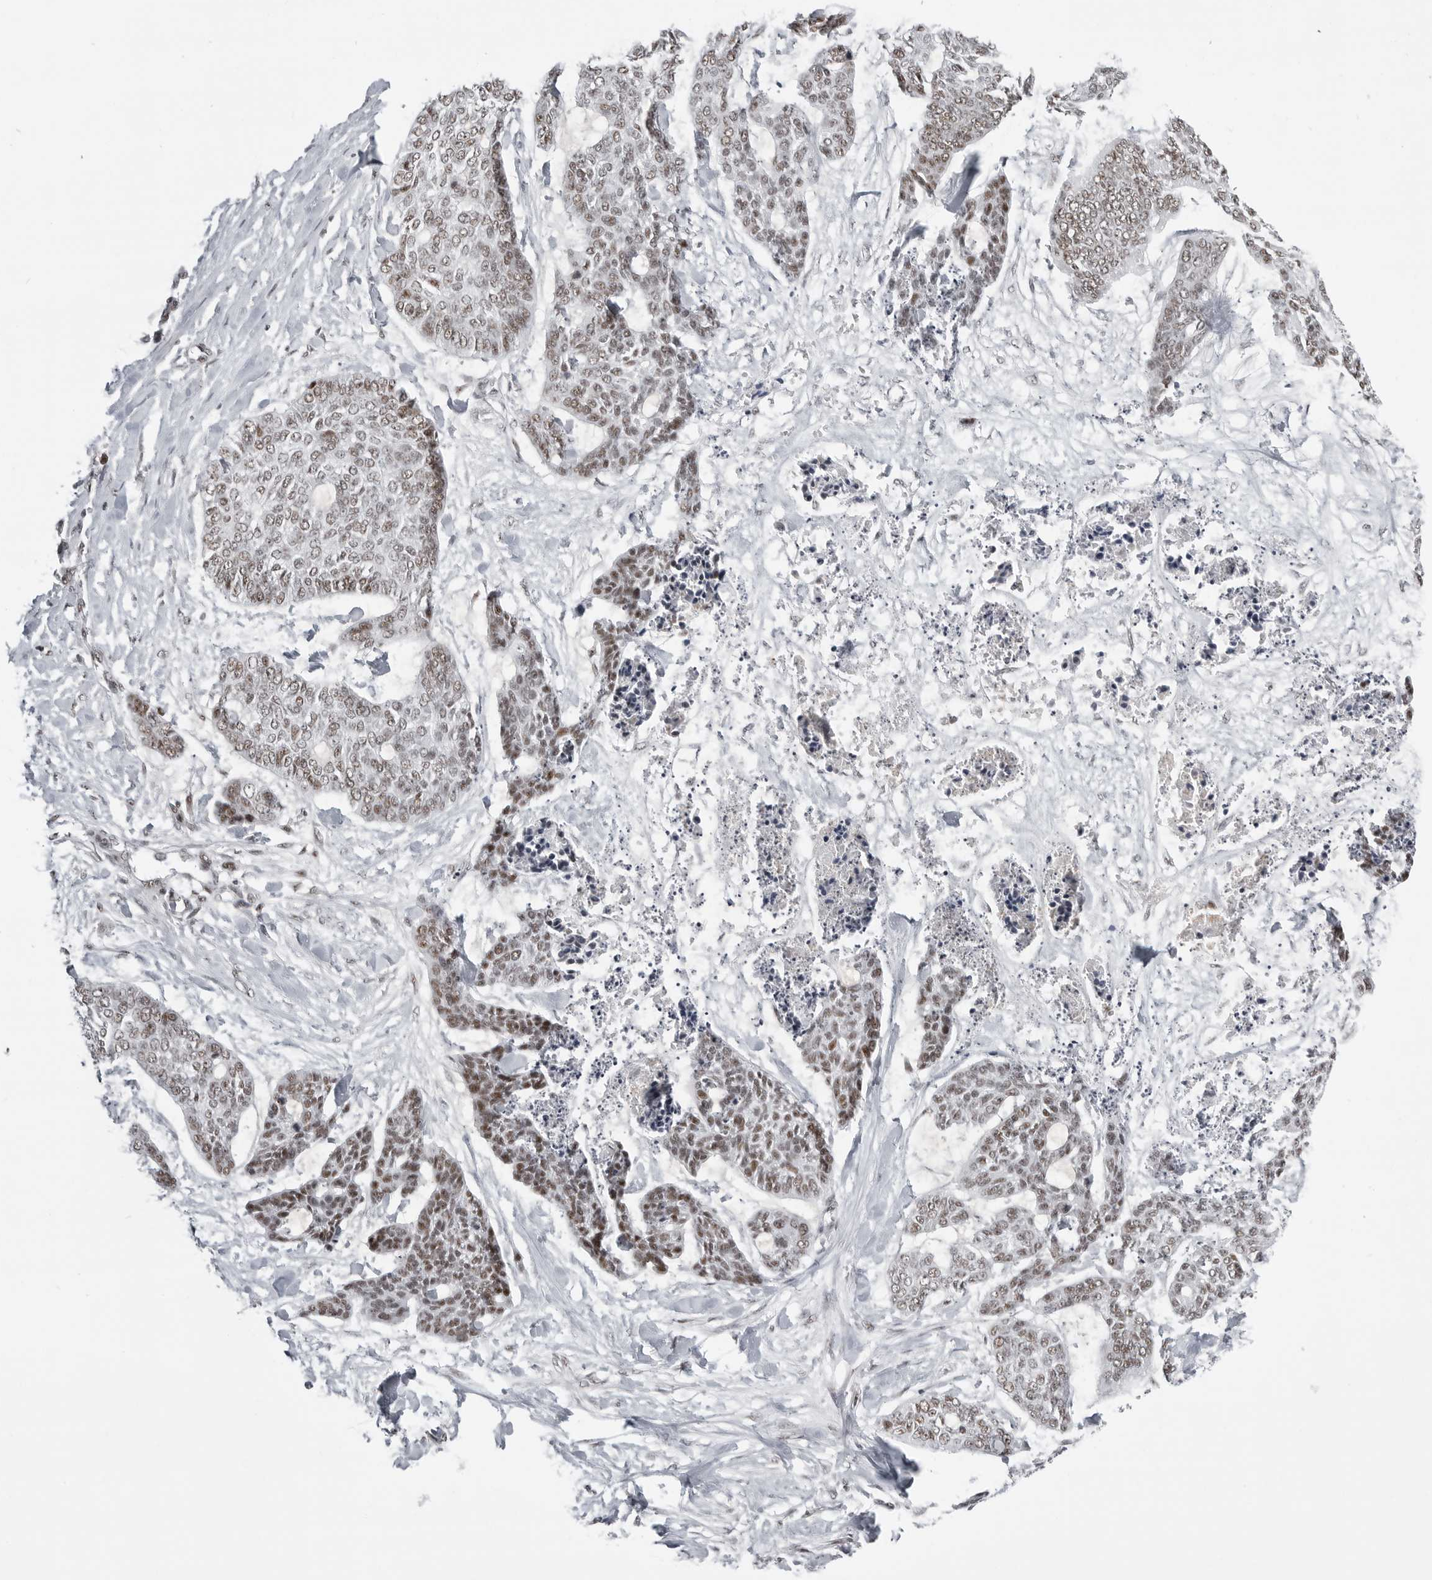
{"staining": {"intensity": "moderate", "quantity": "25%-75%", "location": "nuclear"}, "tissue": "skin cancer", "cell_type": "Tumor cells", "image_type": "cancer", "snomed": [{"axis": "morphology", "description": "Basal cell carcinoma"}, {"axis": "topography", "description": "Skin"}], "caption": "An image of basal cell carcinoma (skin) stained for a protein exhibits moderate nuclear brown staining in tumor cells.", "gene": "WRAP53", "patient": {"sex": "female", "age": 64}}